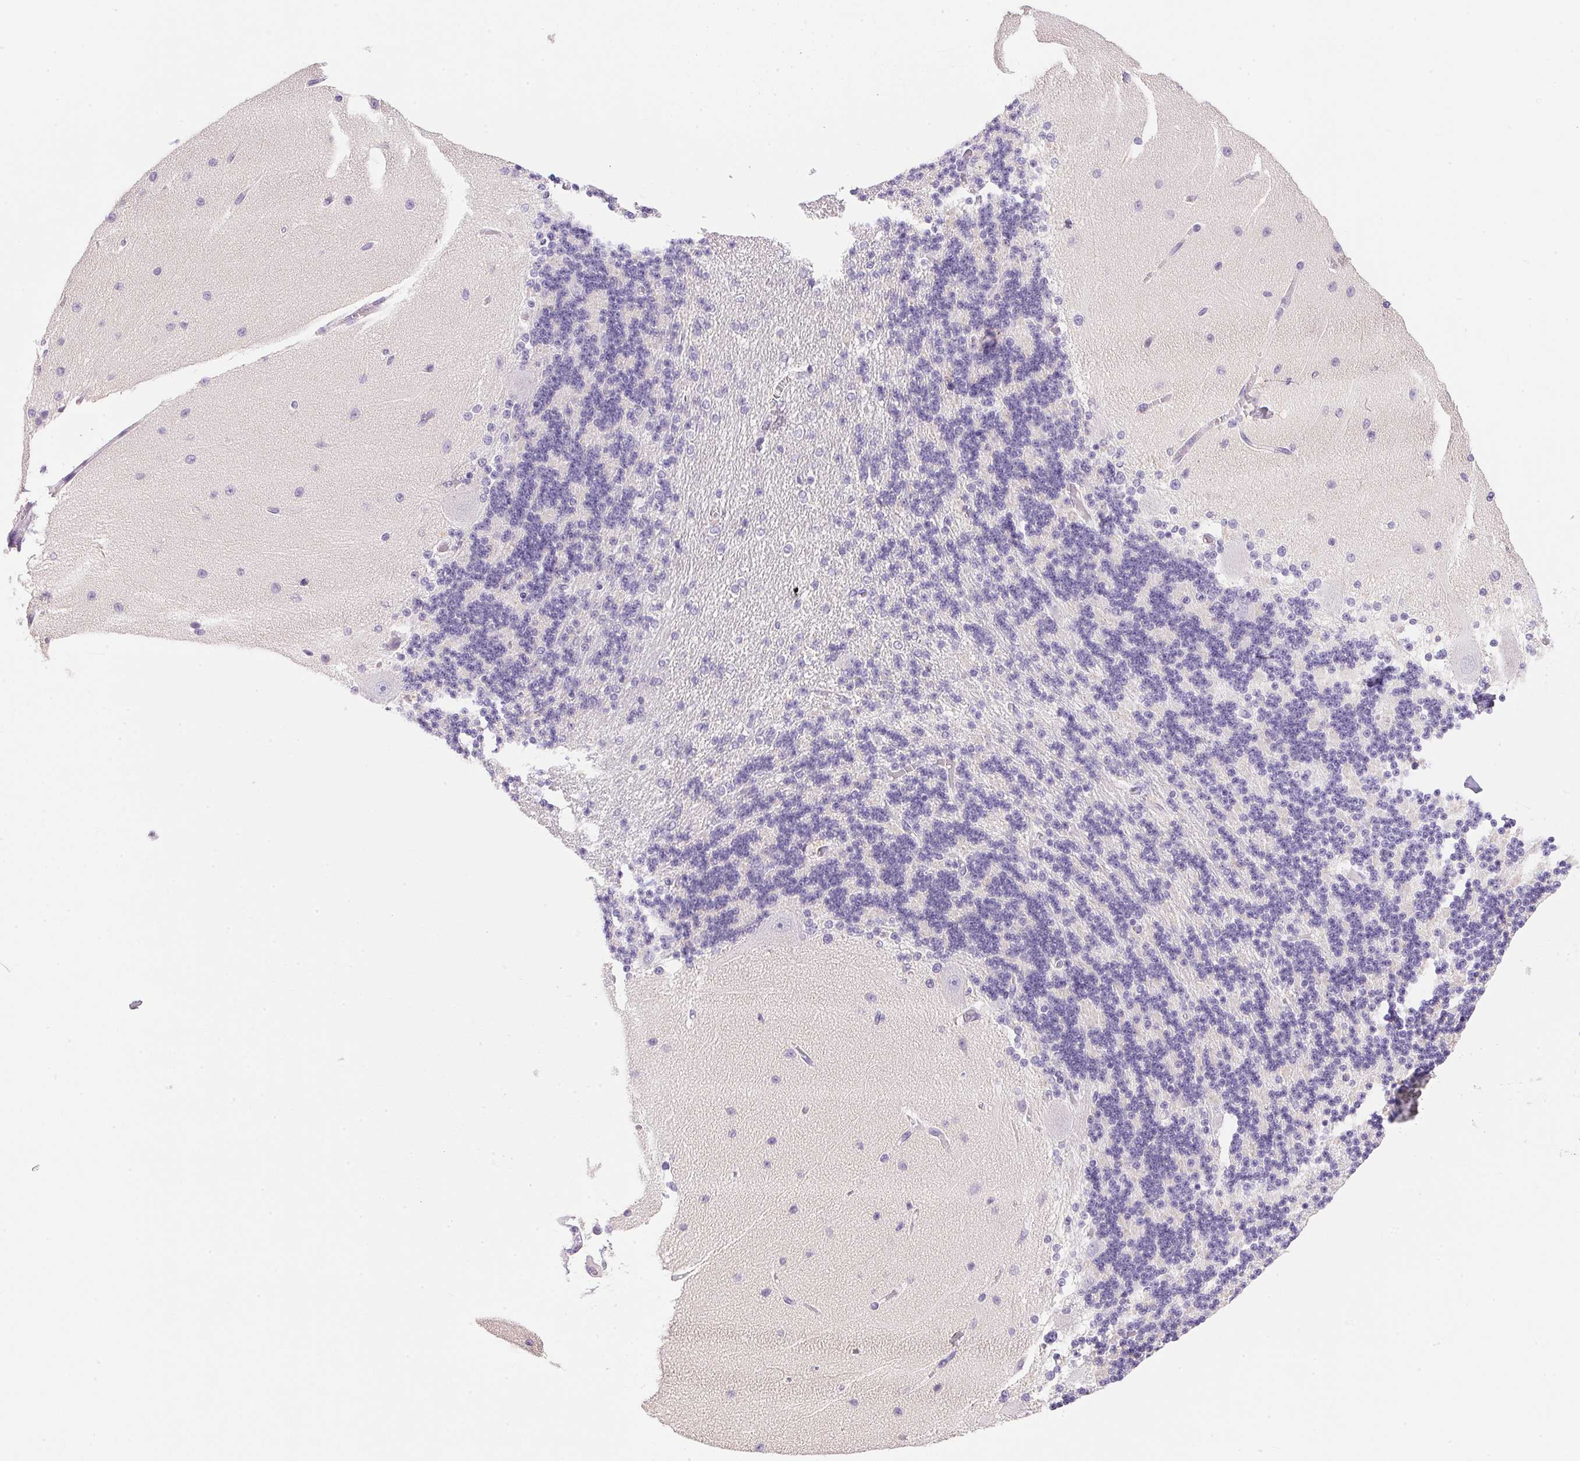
{"staining": {"intensity": "negative", "quantity": "none", "location": "none"}, "tissue": "cerebellum", "cell_type": "Cells in granular layer", "image_type": "normal", "snomed": [{"axis": "morphology", "description": "Normal tissue, NOS"}, {"axis": "topography", "description": "Cerebellum"}], "caption": "High magnification brightfield microscopy of unremarkable cerebellum stained with DAB (3,3'-diaminobenzidine) (brown) and counterstained with hematoxylin (blue): cells in granular layer show no significant expression.", "gene": "ATP6V0A4", "patient": {"sex": "female", "age": 54}}